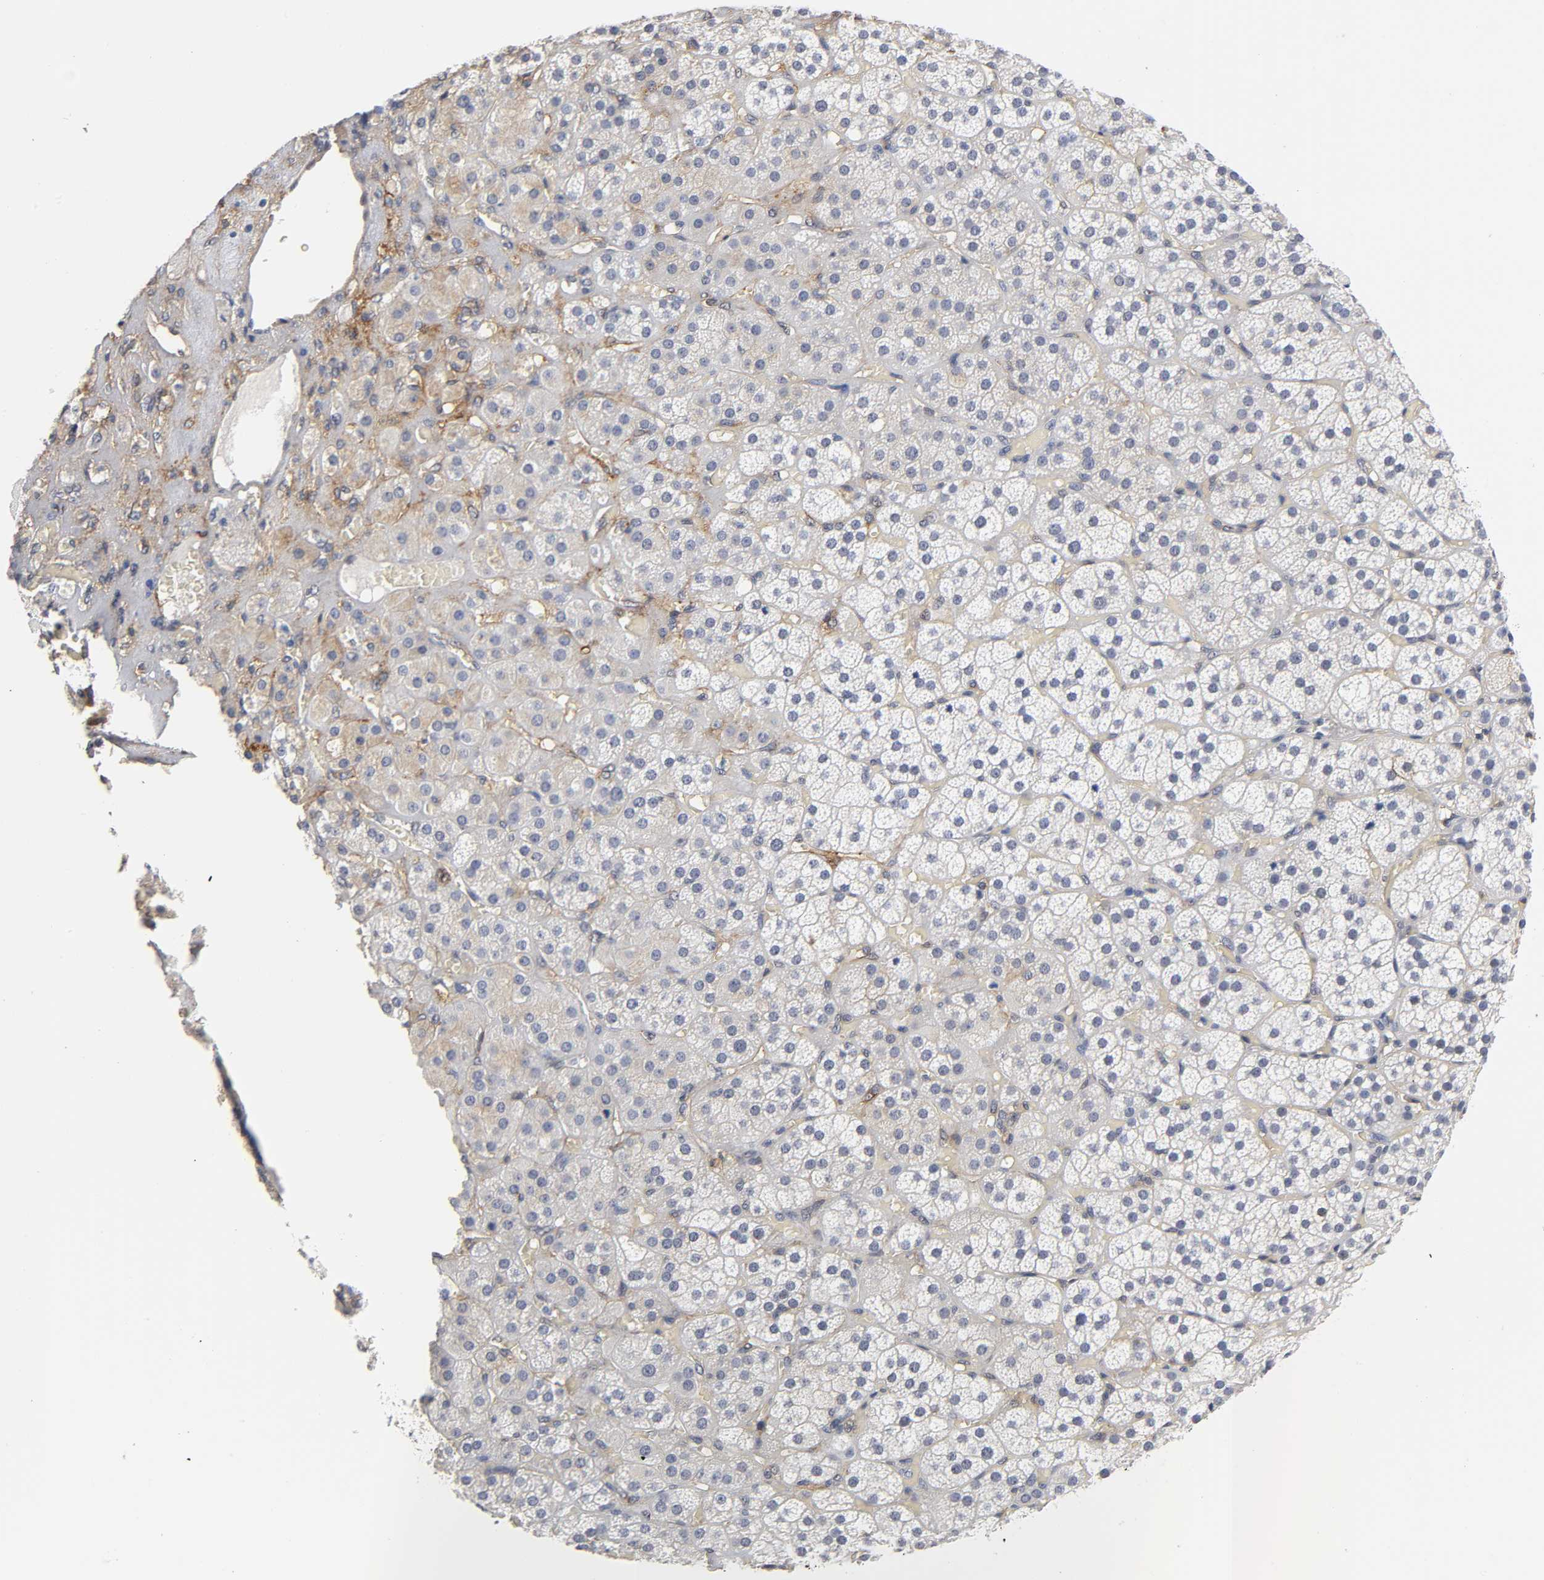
{"staining": {"intensity": "moderate", "quantity": "25%-75%", "location": "cytoplasmic/membranous"}, "tissue": "adrenal gland", "cell_type": "Glandular cells", "image_type": "normal", "snomed": [{"axis": "morphology", "description": "Normal tissue, NOS"}, {"axis": "topography", "description": "Adrenal gland"}], "caption": "This is a photomicrograph of immunohistochemistry staining of normal adrenal gland, which shows moderate staining in the cytoplasmic/membranous of glandular cells.", "gene": "ICAM1", "patient": {"sex": "female", "age": 71}}